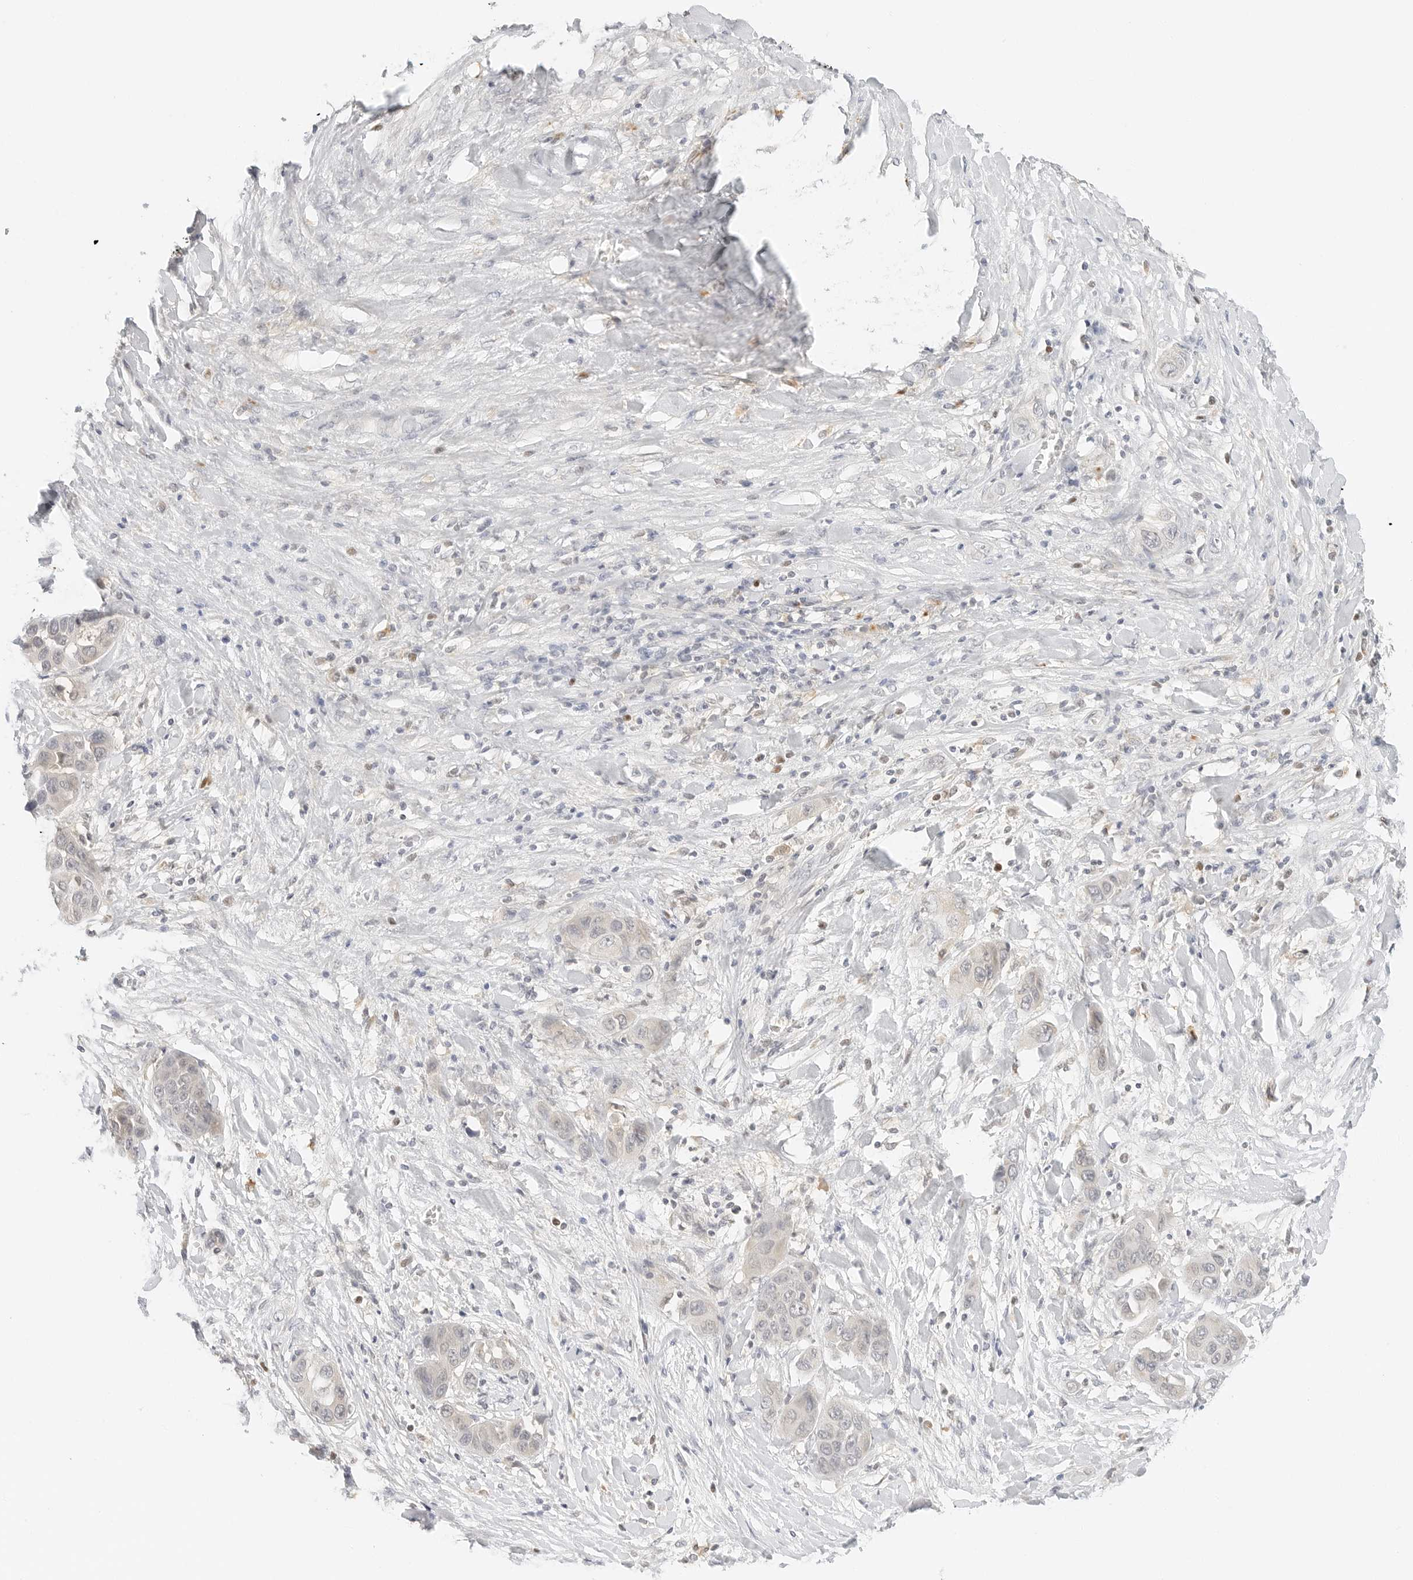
{"staining": {"intensity": "negative", "quantity": "none", "location": "none"}, "tissue": "liver cancer", "cell_type": "Tumor cells", "image_type": "cancer", "snomed": [{"axis": "morphology", "description": "Cholangiocarcinoma"}, {"axis": "topography", "description": "Liver"}], "caption": "Protein analysis of cholangiocarcinoma (liver) demonstrates no significant positivity in tumor cells. Brightfield microscopy of IHC stained with DAB (brown) and hematoxylin (blue), captured at high magnification.", "gene": "NEO1", "patient": {"sex": "female", "age": 52}}